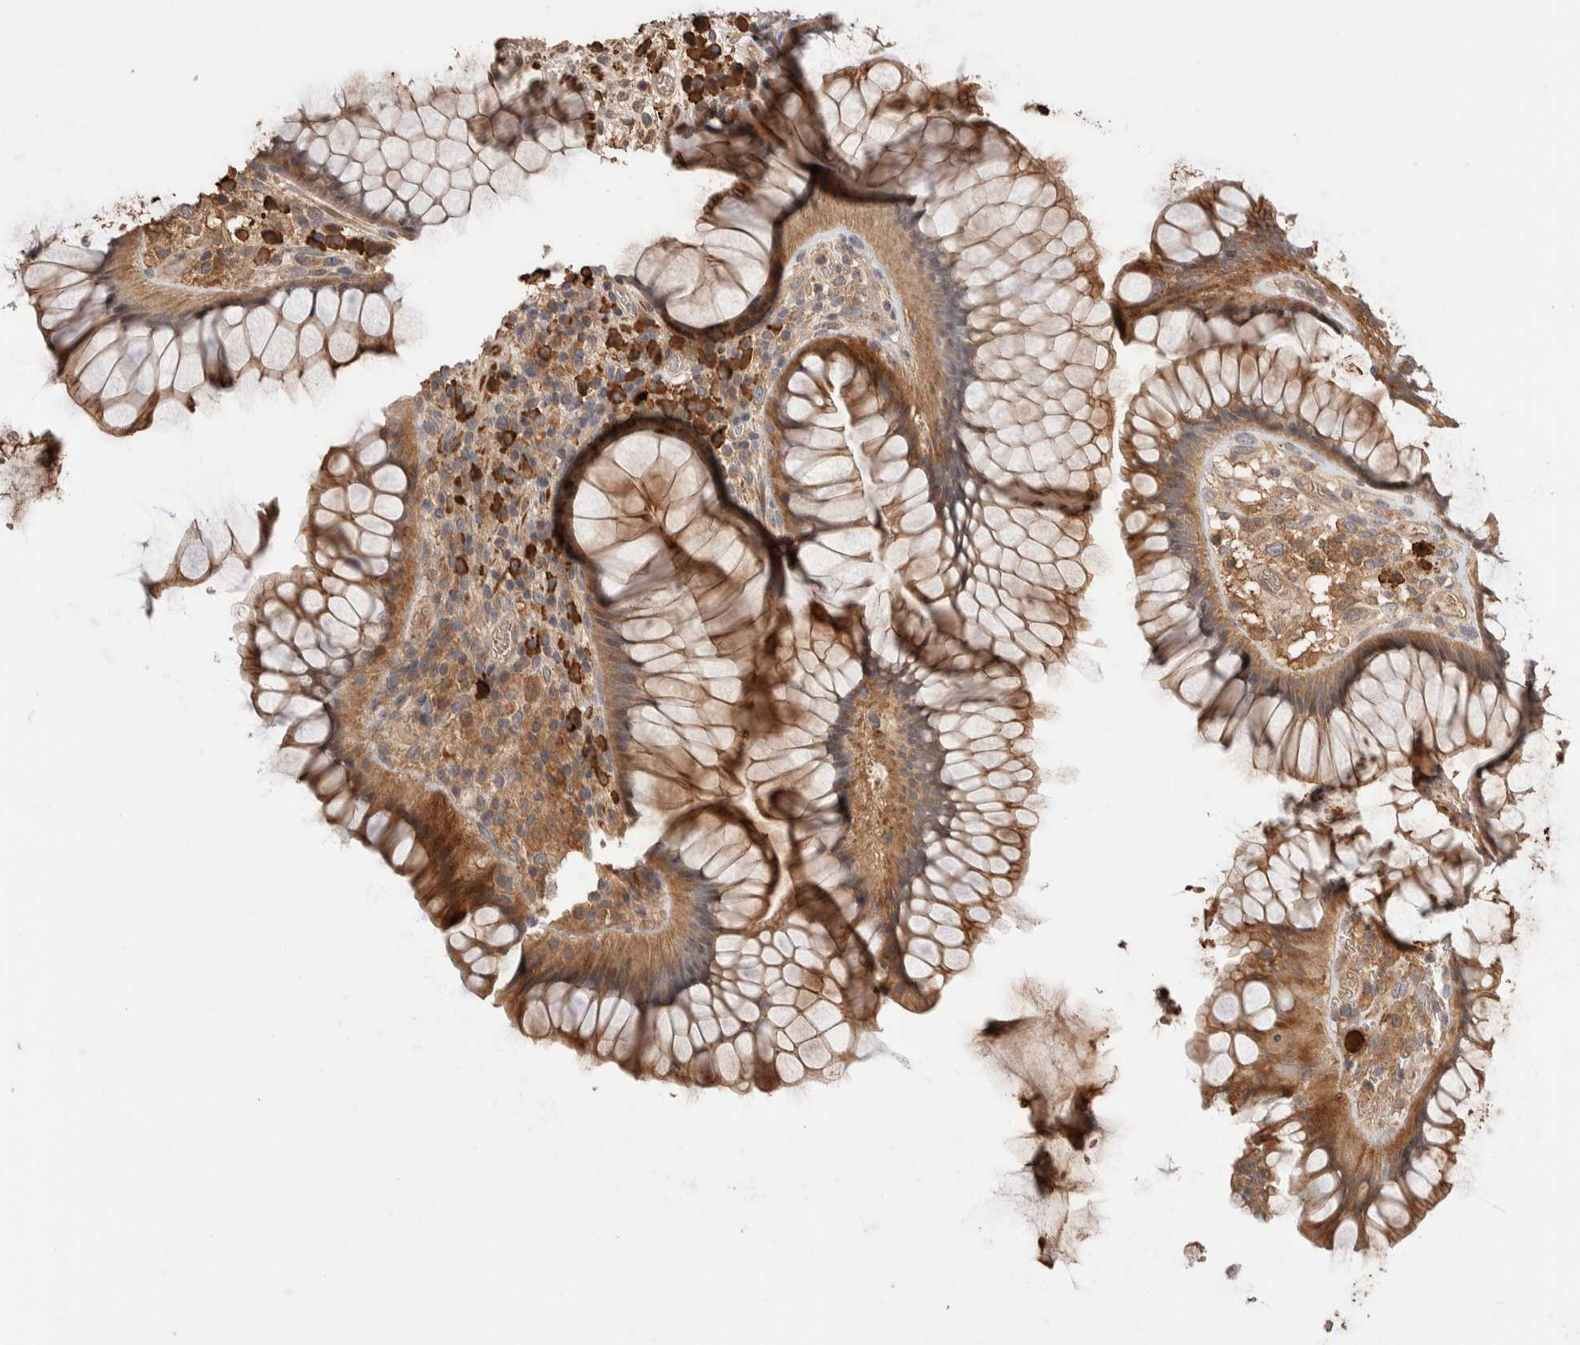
{"staining": {"intensity": "moderate", "quantity": ">75%", "location": "cytoplasmic/membranous"}, "tissue": "rectum", "cell_type": "Glandular cells", "image_type": "normal", "snomed": [{"axis": "morphology", "description": "Normal tissue, NOS"}, {"axis": "topography", "description": "Rectum"}], "caption": "A medium amount of moderate cytoplasmic/membranous expression is appreciated in approximately >75% of glandular cells in benign rectum.", "gene": "WDR91", "patient": {"sex": "male", "age": 51}}